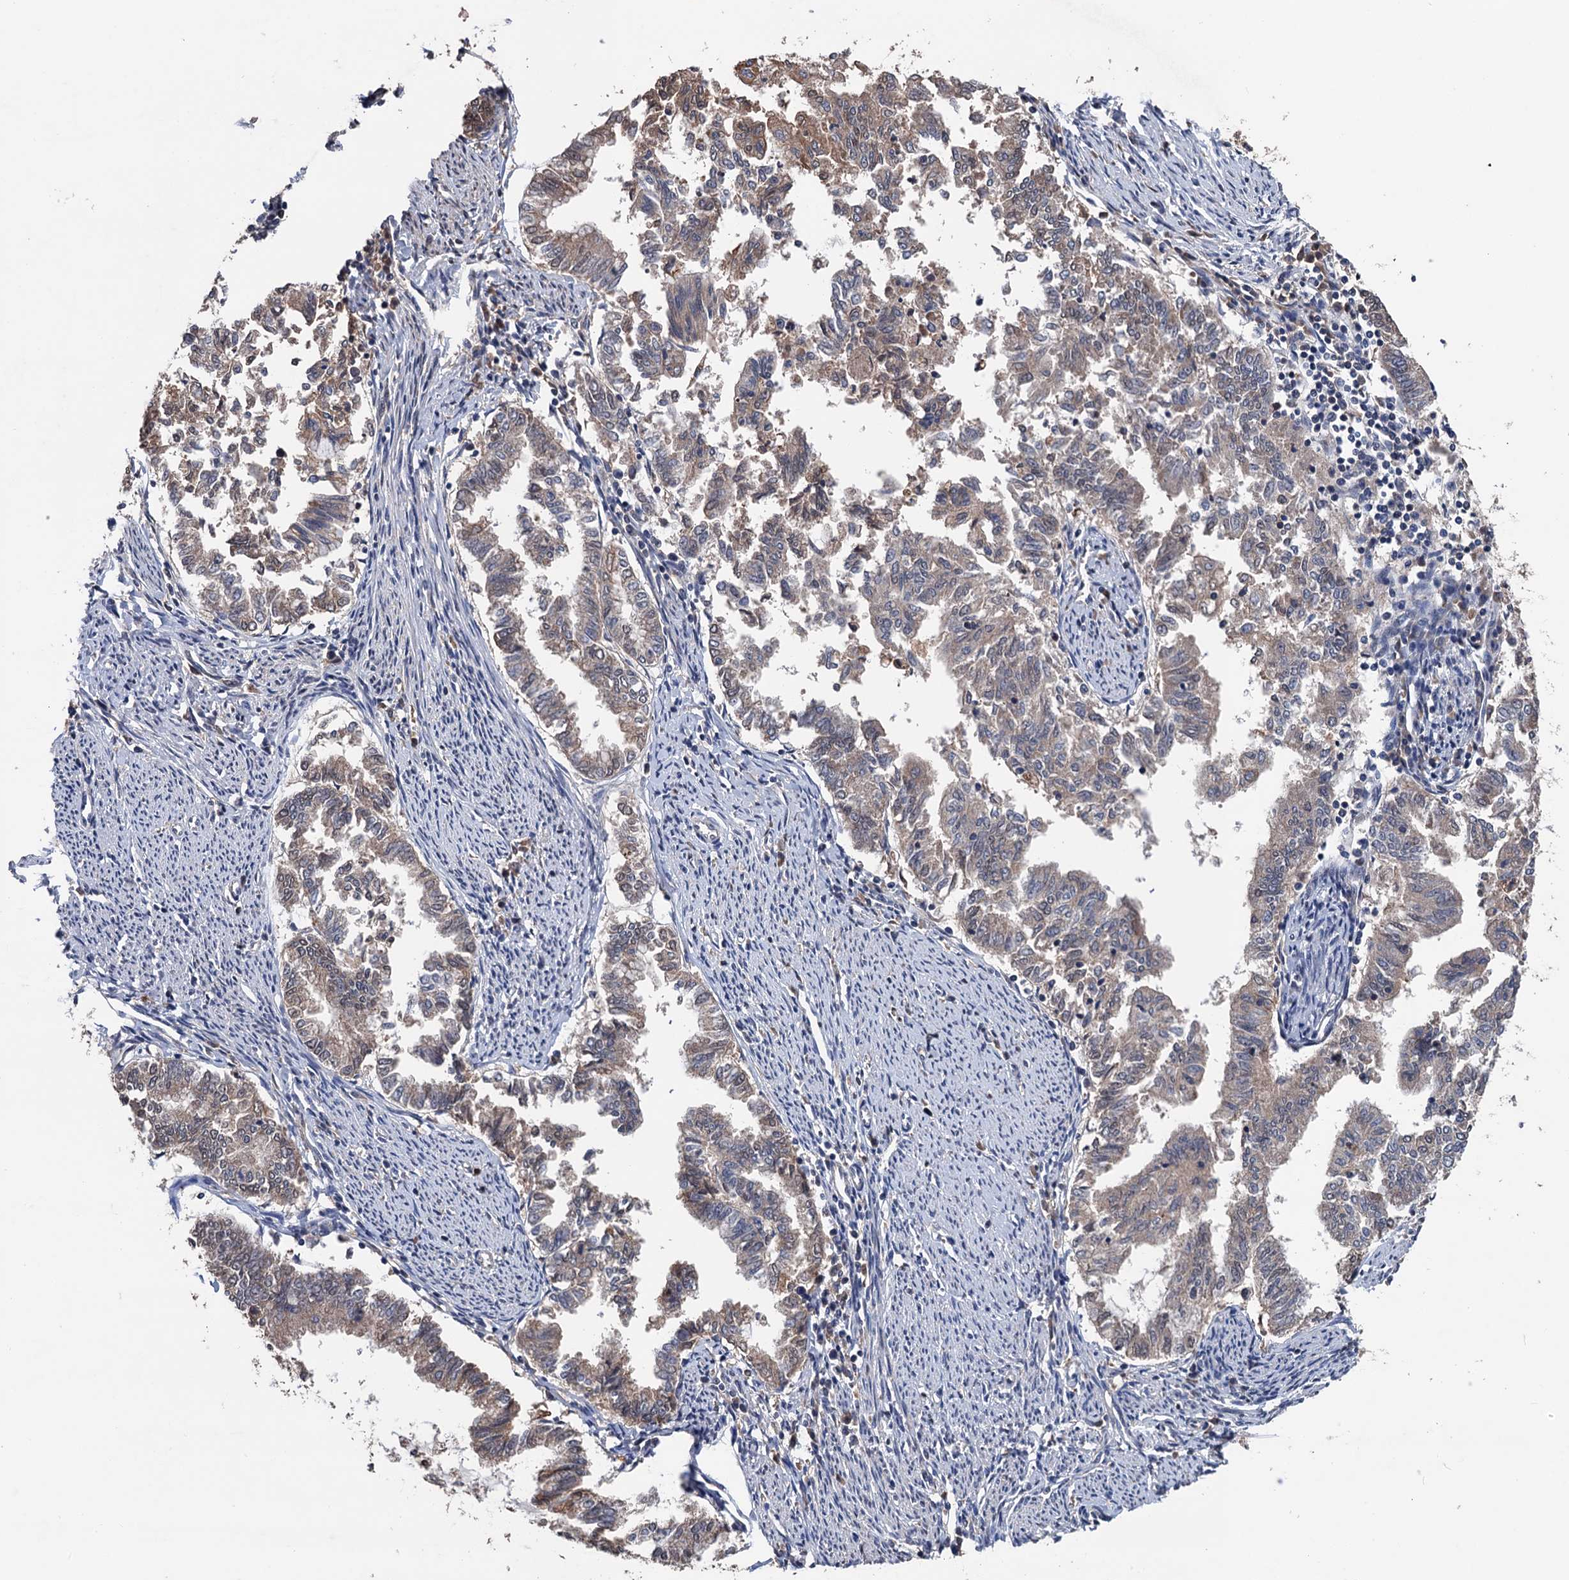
{"staining": {"intensity": "moderate", "quantity": "<25%", "location": "cytoplasmic/membranous"}, "tissue": "endometrial cancer", "cell_type": "Tumor cells", "image_type": "cancer", "snomed": [{"axis": "morphology", "description": "Adenocarcinoma, NOS"}, {"axis": "topography", "description": "Endometrium"}], "caption": "Protein staining reveals moderate cytoplasmic/membranous positivity in about <25% of tumor cells in adenocarcinoma (endometrial).", "gene": "ZNF438", "patient": {"sex": "female", "age": 79}}